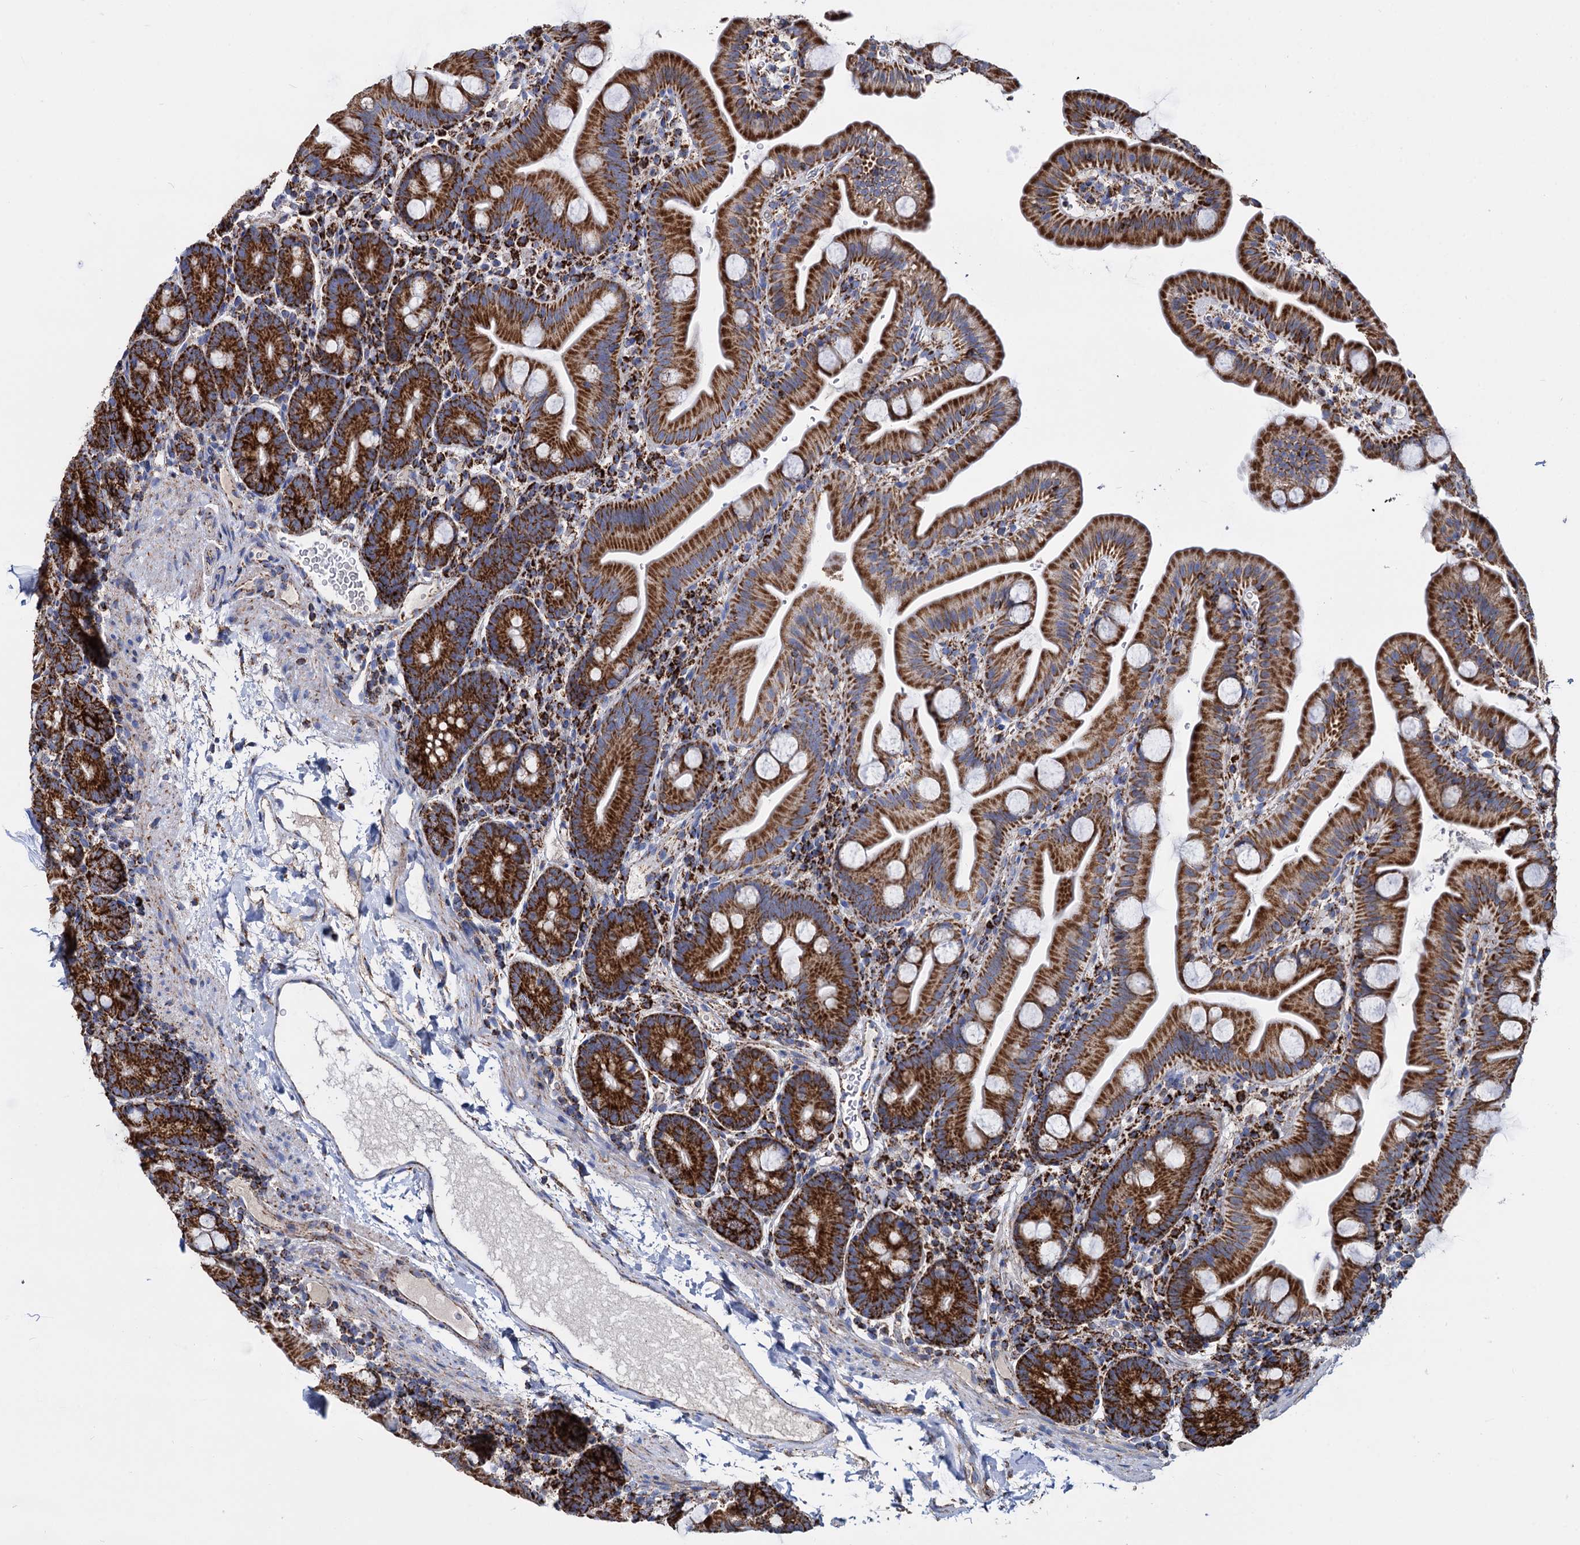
{"staining": {"intensity": "strong", "quantity": ">75%", "location": "cytoplasmic/membranous"}, "tissue": "small intestine", "cell_type": "Glandular cells", "image_type": "normal", "snomed": [{"axis": "morphology", "description": "Normal tissue, NOS"}, {"axis": "topography", "description": "Small intestine"}], "caption": "Immunohistochemical staining of unremarkable small intestine reveals high levels of strong cytoplasmic/membranous staining in approximately >75% of glandular cells.", "gene": "TIMM10", "patient": {"sex": "female", "age": 68}}